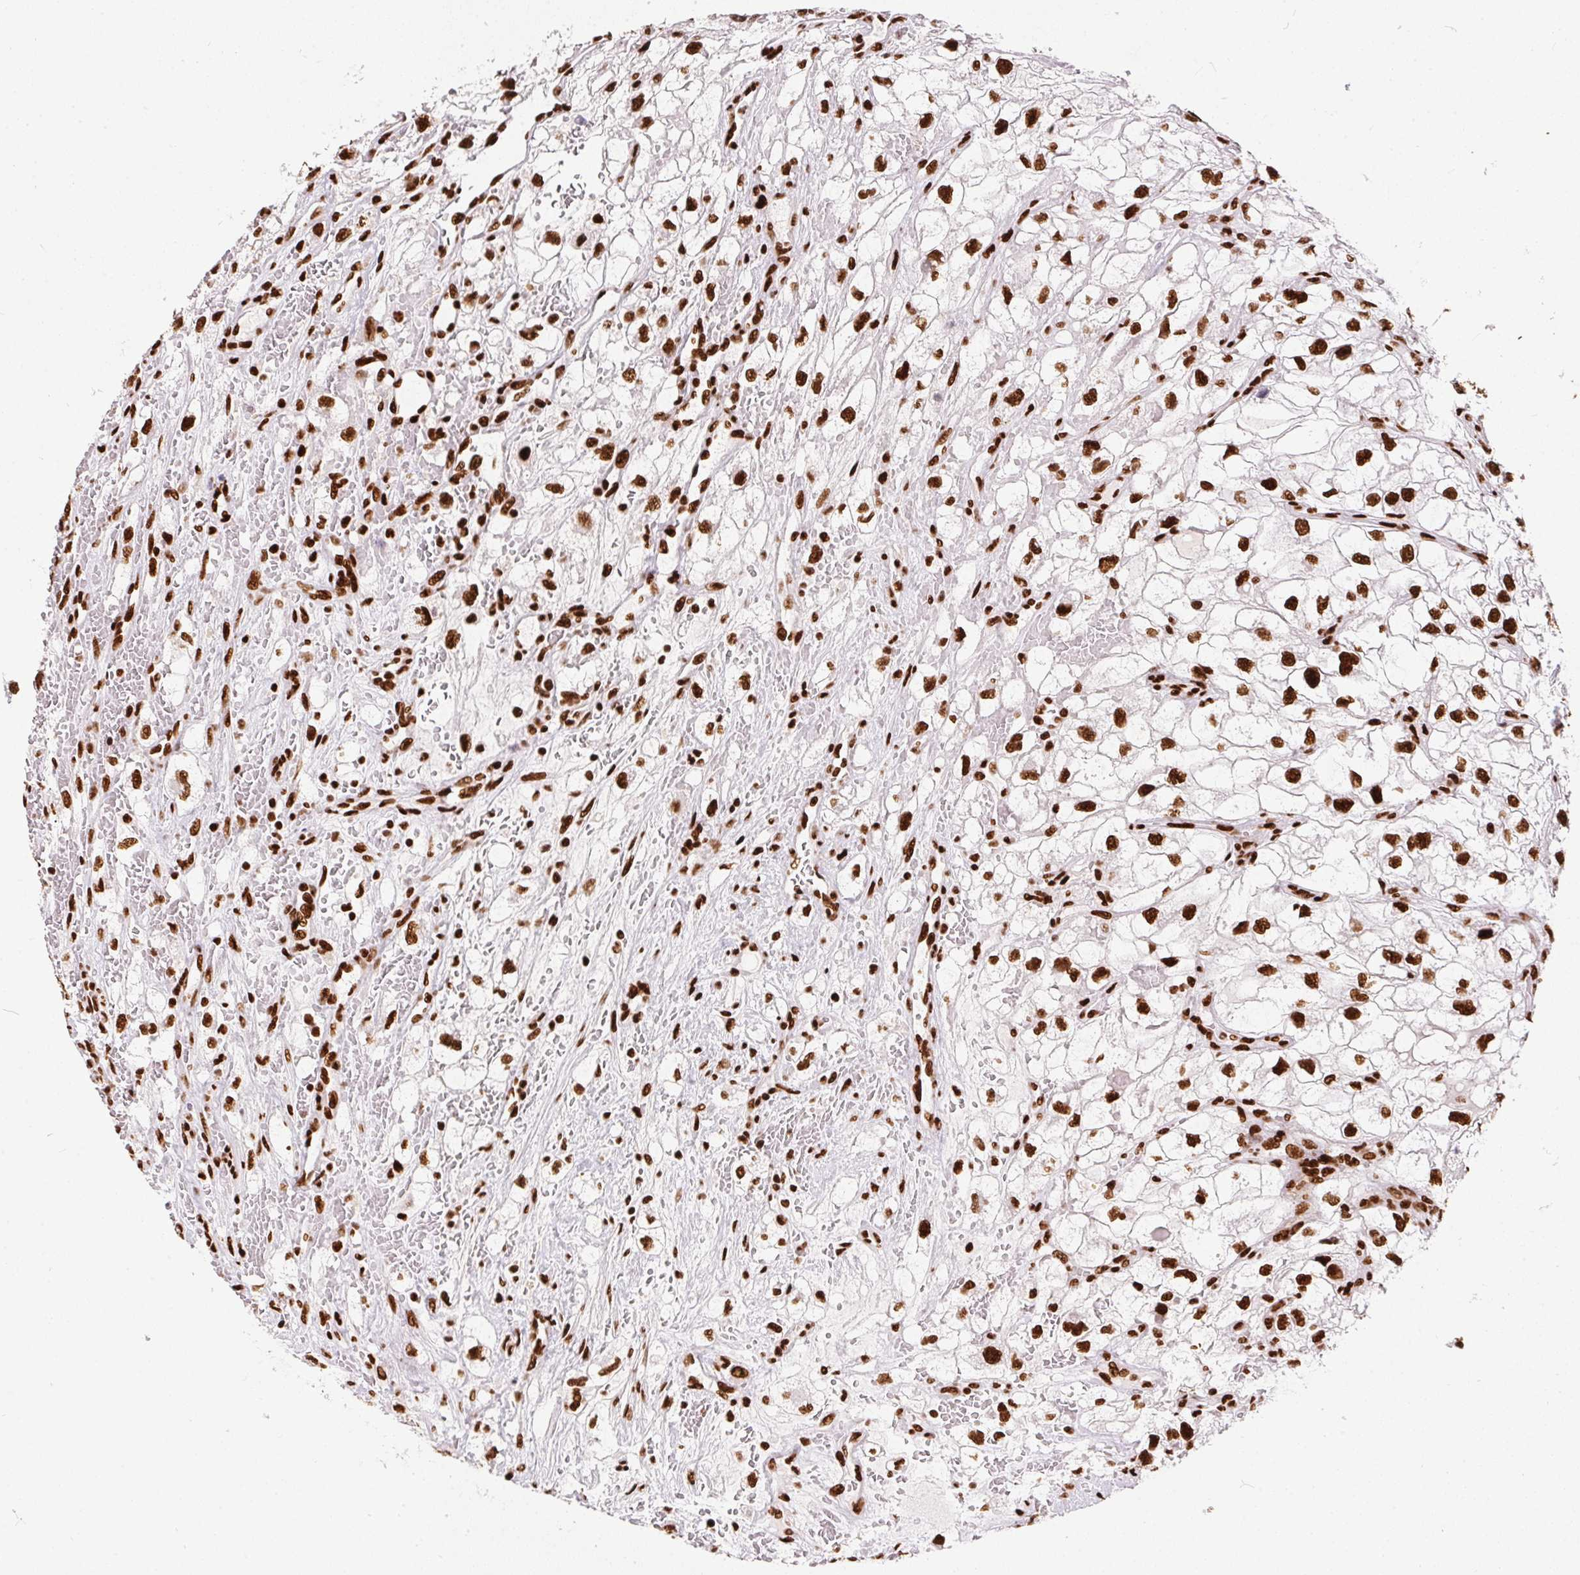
{"staining": {"intensity": "strong", "quantity": ">75%", "location": "nuclear"}, "tissue": "renal cancer", "cell_type": "Tumor cells", "image_type": "cancer", "snomed": [{"axis": "morphology", "description": "Adenocarcinoma, NOS"}, {"axis": "topography", "description": "Kidney"}], "caption": "Protein staining shows strong nuclear staining in about >75% of tumor cells in renal cancer.", "gene": "PAGE3", "patient": {"sex": "male", "age": 59}}